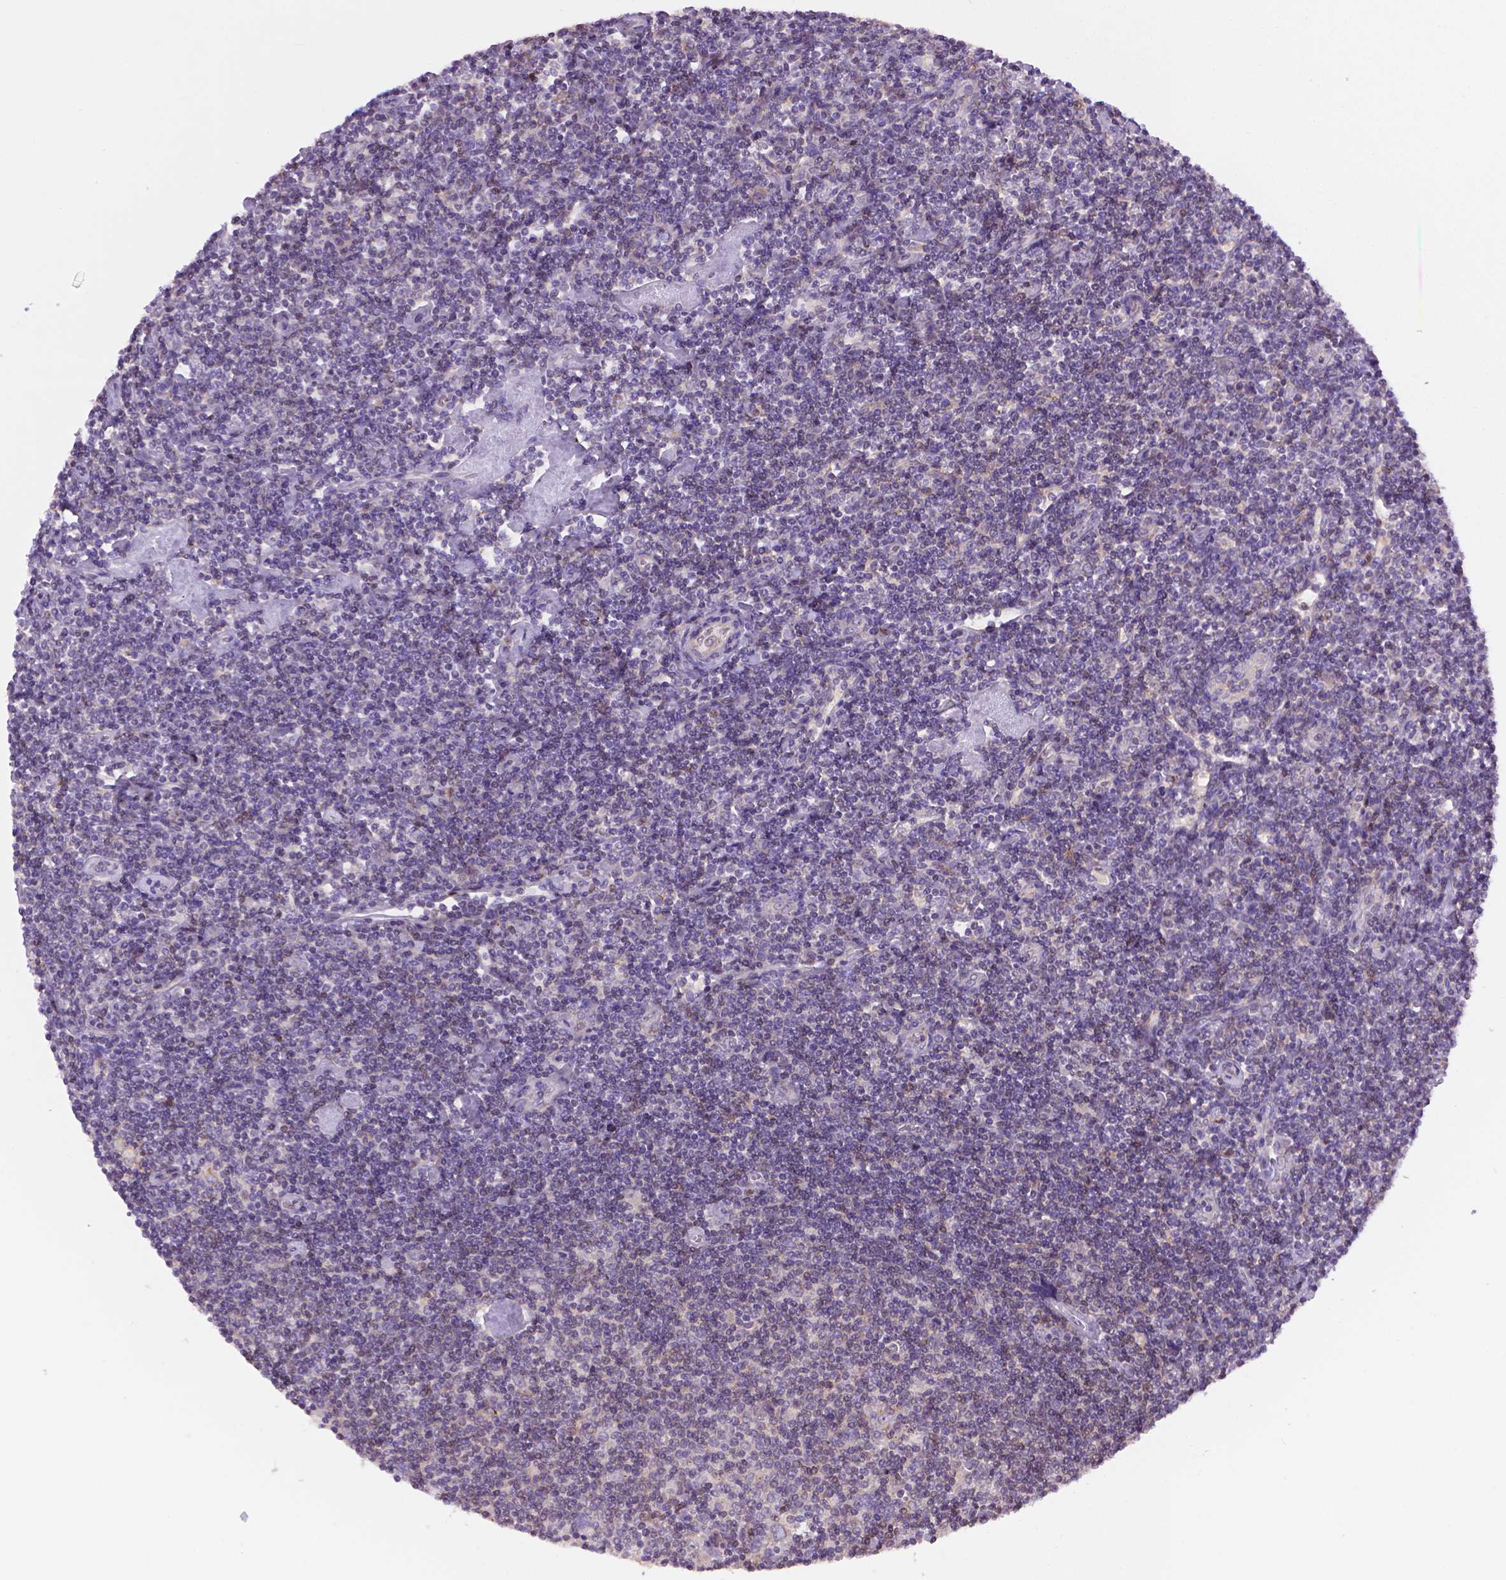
{"staining": {"intensity": "negative", "quantity": "none", "location": "none"}, "tissue": "lymphoma", "cell_type": "Tumor cells", "image_type": "cancer", "snomed": [{"axis": "morphology", "description": "Hodgkin's disease, NOS"}, {"axis": "topography", "description": "Lymph node"}], "caption": "Human lymphoma stained for a protein using IHC exhibits no positivity in tumor cells.", "gene": "SLC51B", "patient": {"sex": "male", "age": 40}}